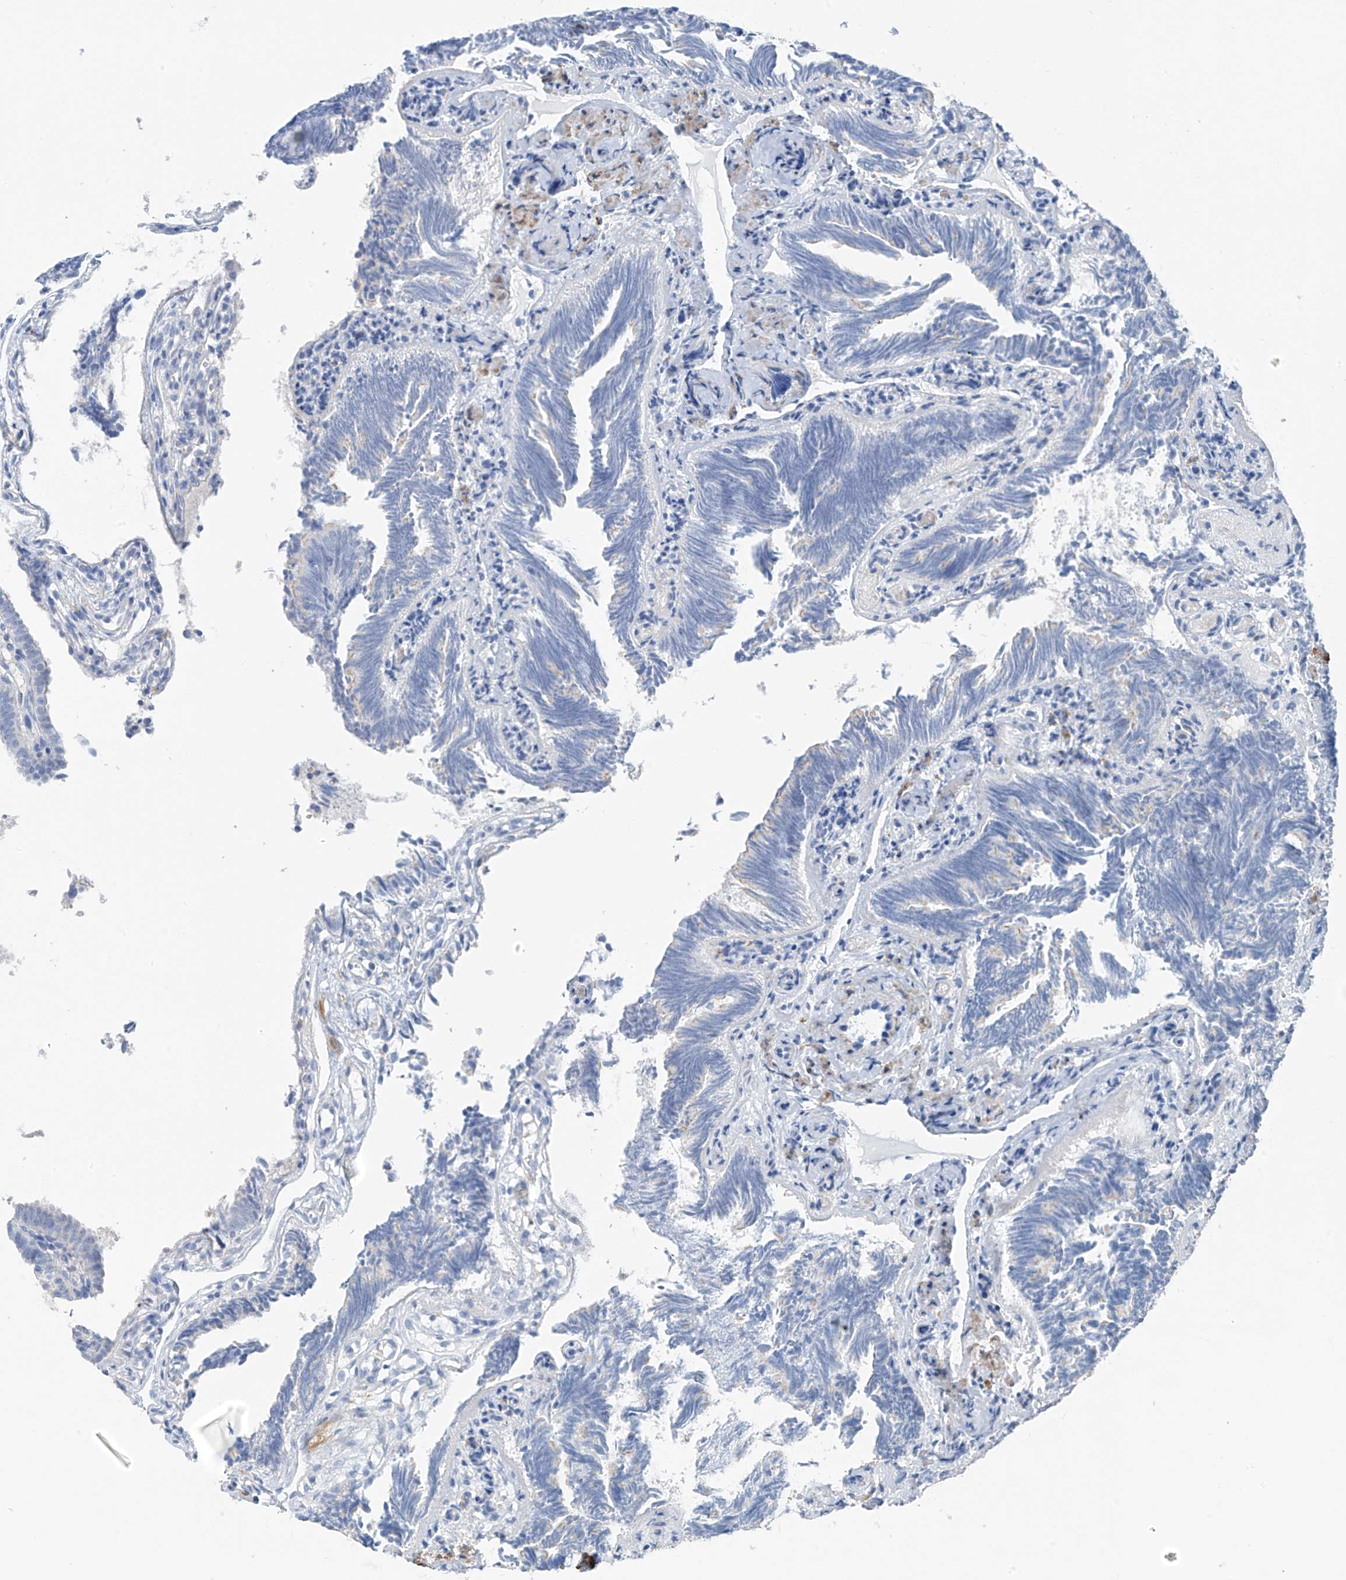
{"staining": {"intensity": "negative", "quantity": "none", "location": "none"}, "tissue": "fallopian tube", "cell_type": "Glandular cells", "image_type": "normal", "snomed": [{"axis": "morphology", "description": "Normal tissue, NOS"}, {"axis": "topography", "description": "Fallopian tube"}], "caption": "IHC image of normal fallopian tube: human fallopian tube stained with DAB (3,3'-diaminobenzidine) reveals no significant protein staining in glandular cells.", "gene": "GLMP", "patient": {"sex": "female", "age": 39}}